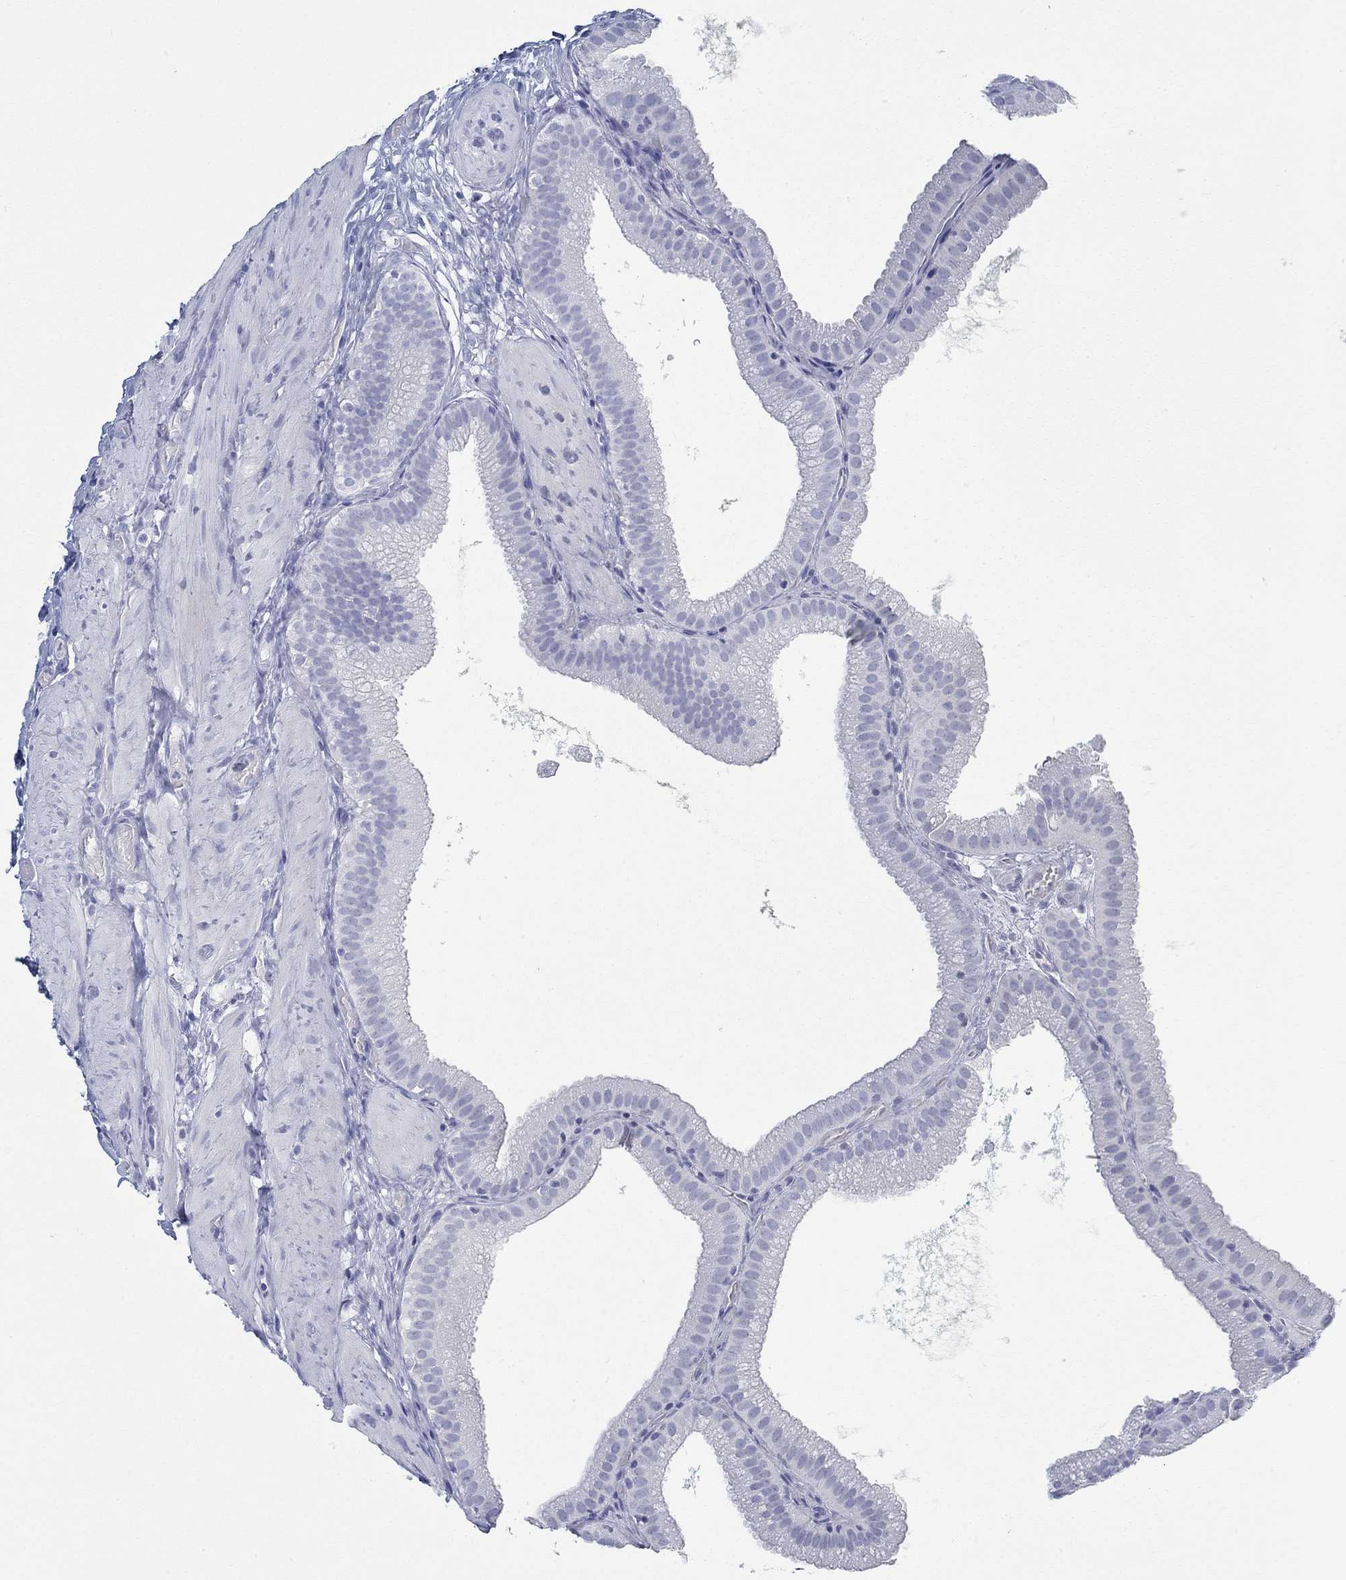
{"staining": {"intensity": "negative", "quantity": "none", "location": "none"}, "tissue": "gallbladder", "cell_type": "Glandular cells", "image_type": "normal", "snomed": [{"axis": "morphology", "description": "Normal tissue, NOS"}, {"axis": "topography", "description": "Gallbladder"}], "caption": "Immunohistochemistry (IHC) photomicrograph of unremarkable human gallbladder stained for a protein (brown), which shows no staining in glandular cells. Brightfield microscopy of IHC stained with DAB (brown) and hematoxylin (blue), captured at high magnification.", "gene": "PAX9", "patient": {"sex": "male", "age": 67}}